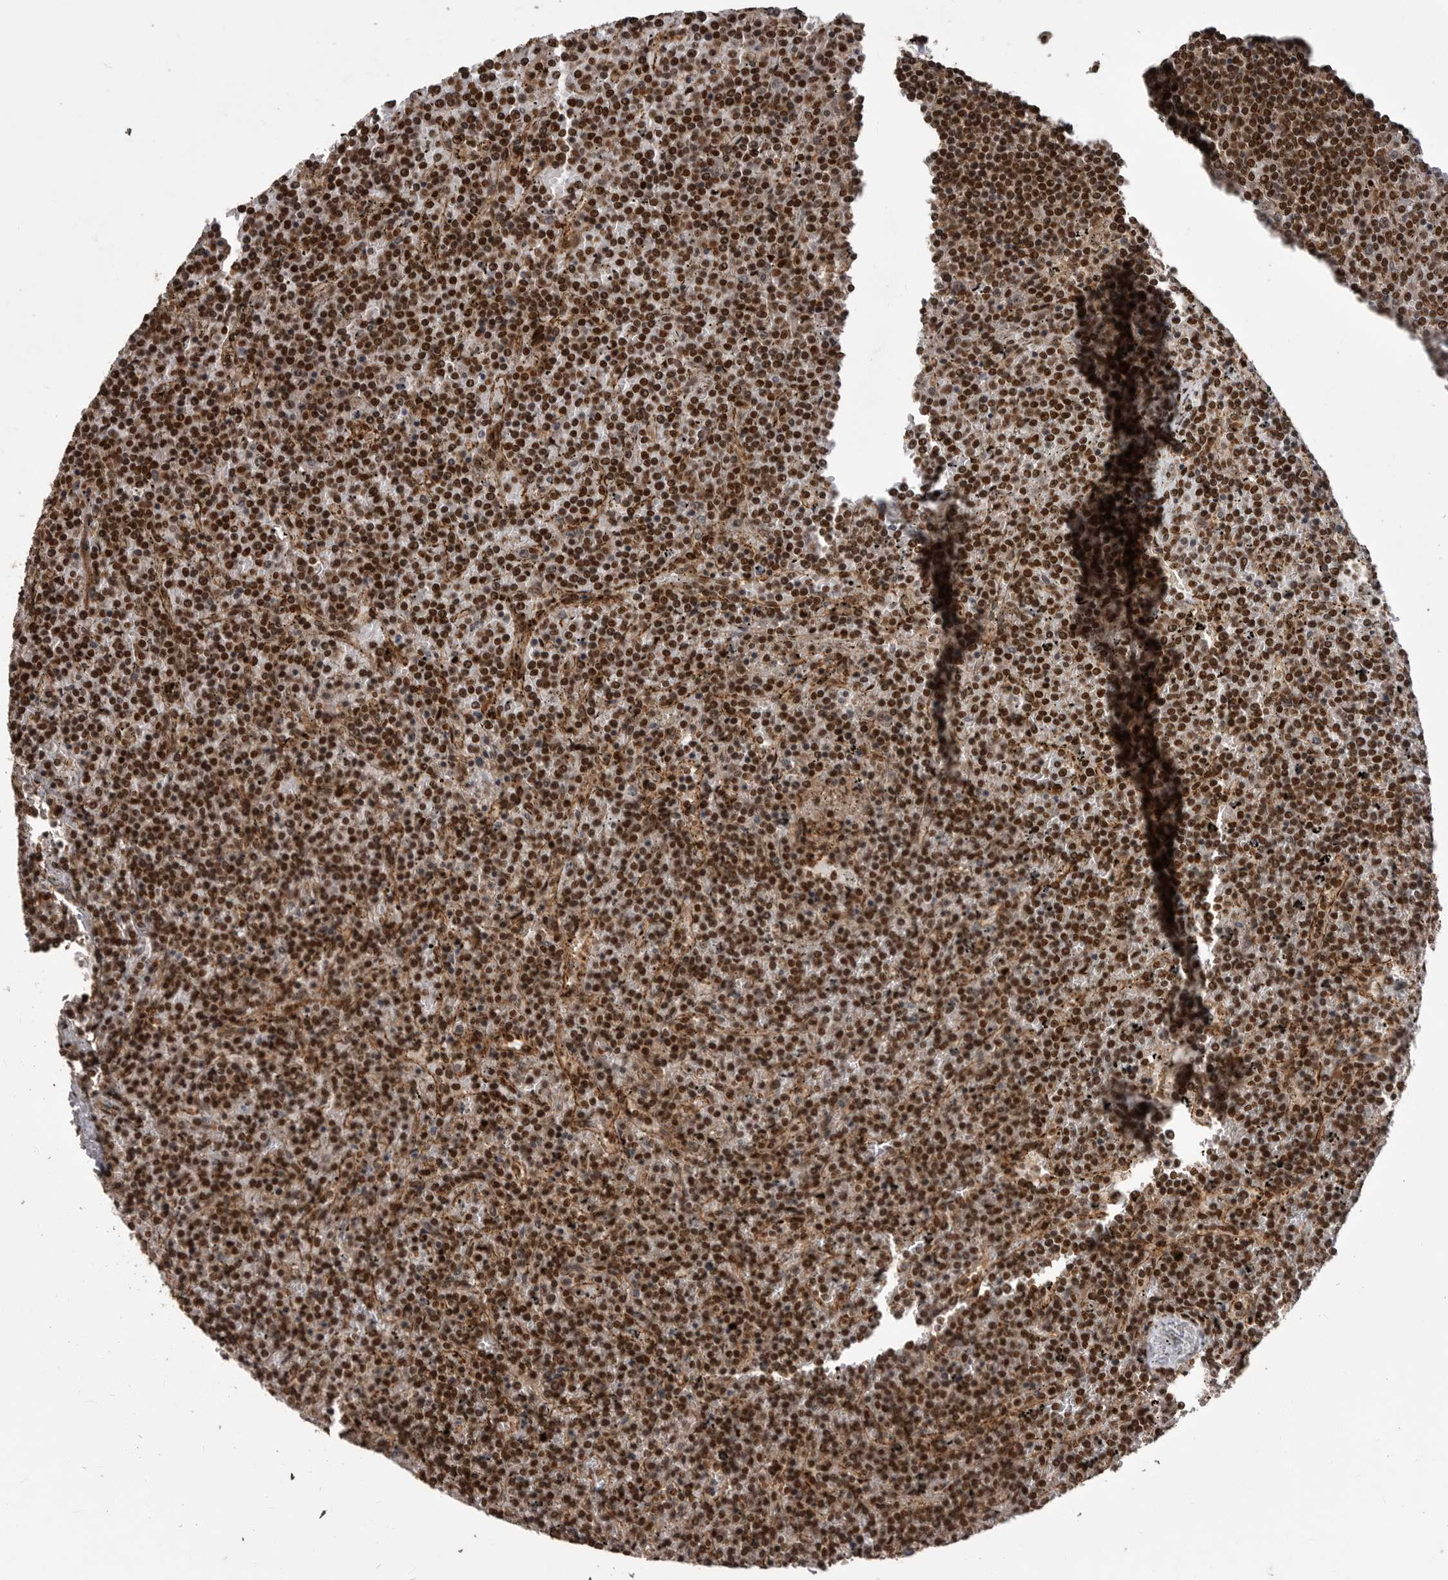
{"staining": {"intensity": "strong", "quantity": ">75%", "location": "nuclear"}, "tissue": "lymphoma", "cell_type": "Tumor cells", "image_type": "cancer", "snomed": [{"axis": "morphology", "description": "Malignant lymphoma, non-Hodgkin's type, Low grade"}, {"axis": "topography", "description": "Spleen"}], "caption": "This image reveals lymphoma stained with immunohistochemistry to label a protein in brown. The nuclear of tumor cells show strong positivity for the protein. Nuclei are counter-stained blue.", "gene": "PPP1R8", "patient": {"sex": "female", "age": 19}}